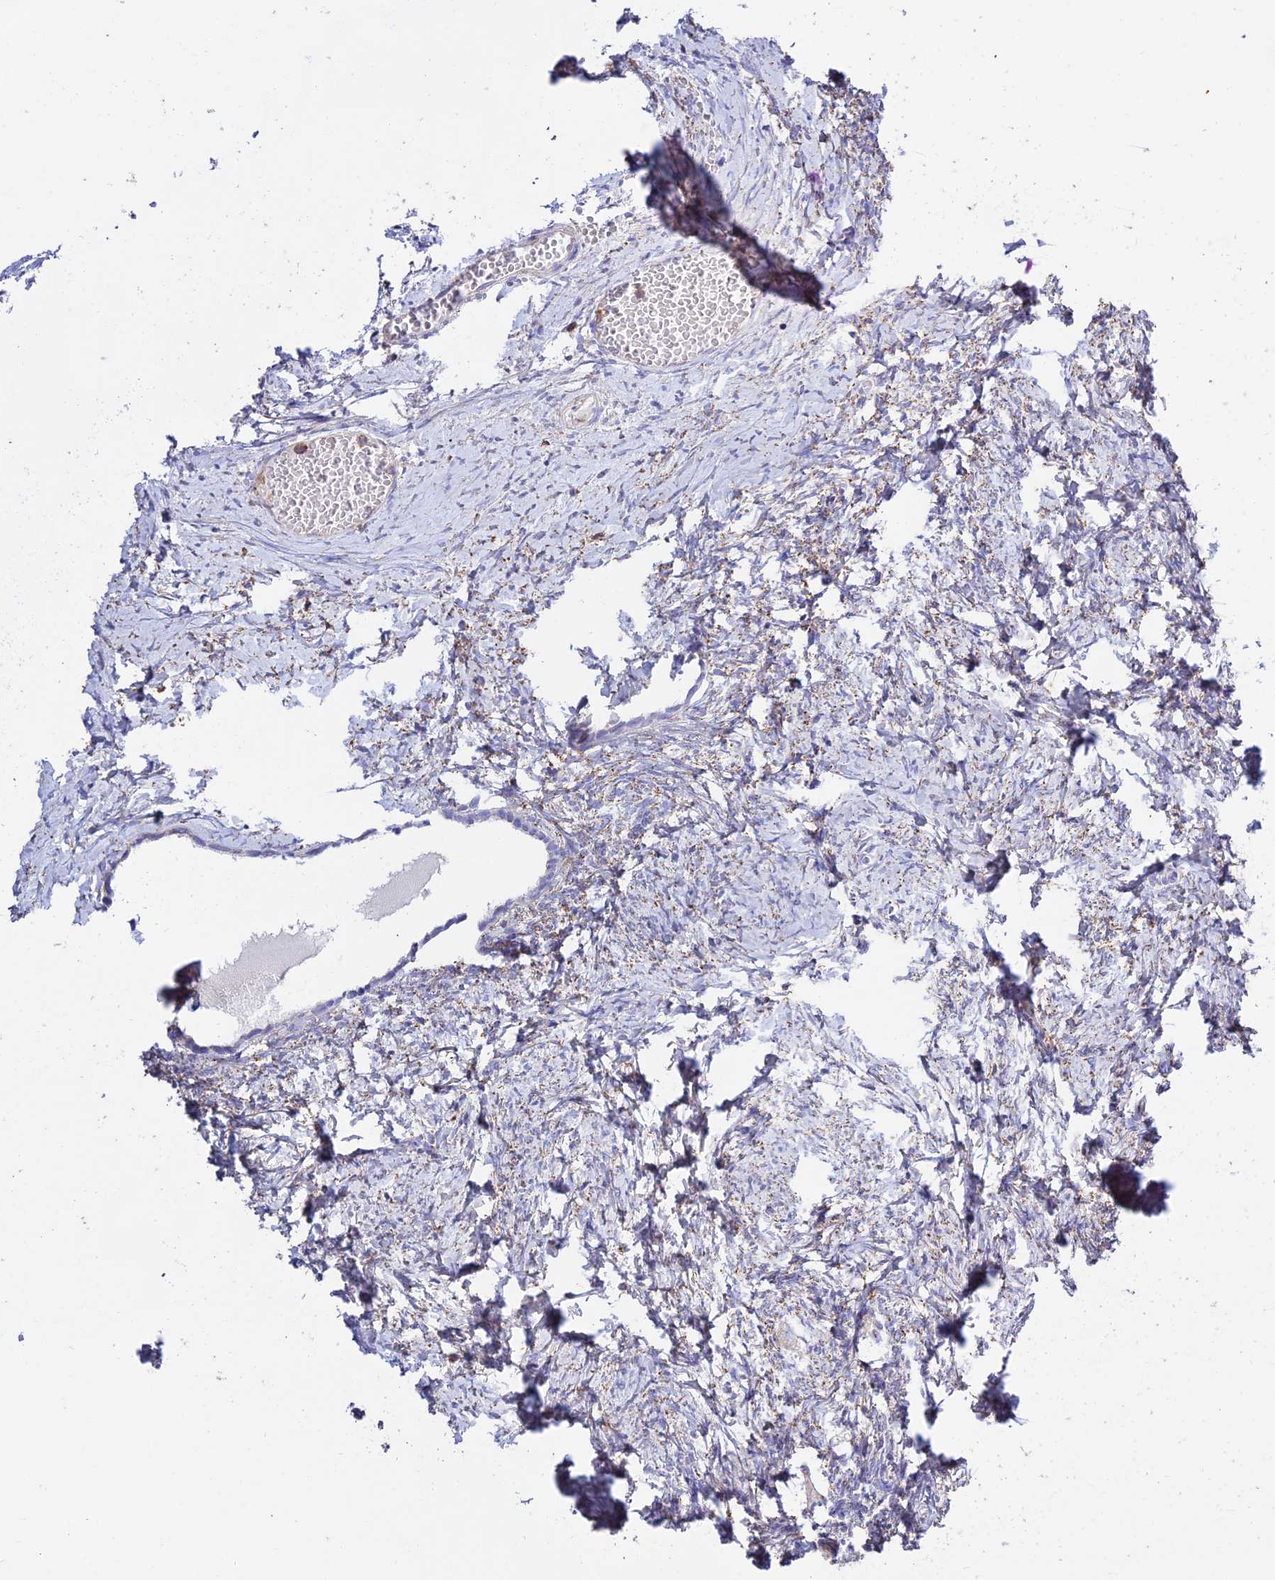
{"staining": {"intensity": "weak", "quantity": "25%-75%", "location": "cytoplasmic/membranous"}, "tissue": "ovary", "cell_type": "Ovarian stroma cells", "image_type": "normal", "snomed": [{"axis": "morphology", "description": "Normal tissue, NOS"}, {"axis": "topography", "description": "Ovary"}], "caption": "Ovarian stroma cells reveal low levels of weak cytoplasmic/membranous expression in approximately 25%-75% of cells in normal human ovary. The staining is performed using DAB brown chromogen to label protein expression. The nuclei are counter-stained blue using hematoxylin.", "gene": "PRIM1", "patient": {"sex": "female", "age": 27}}